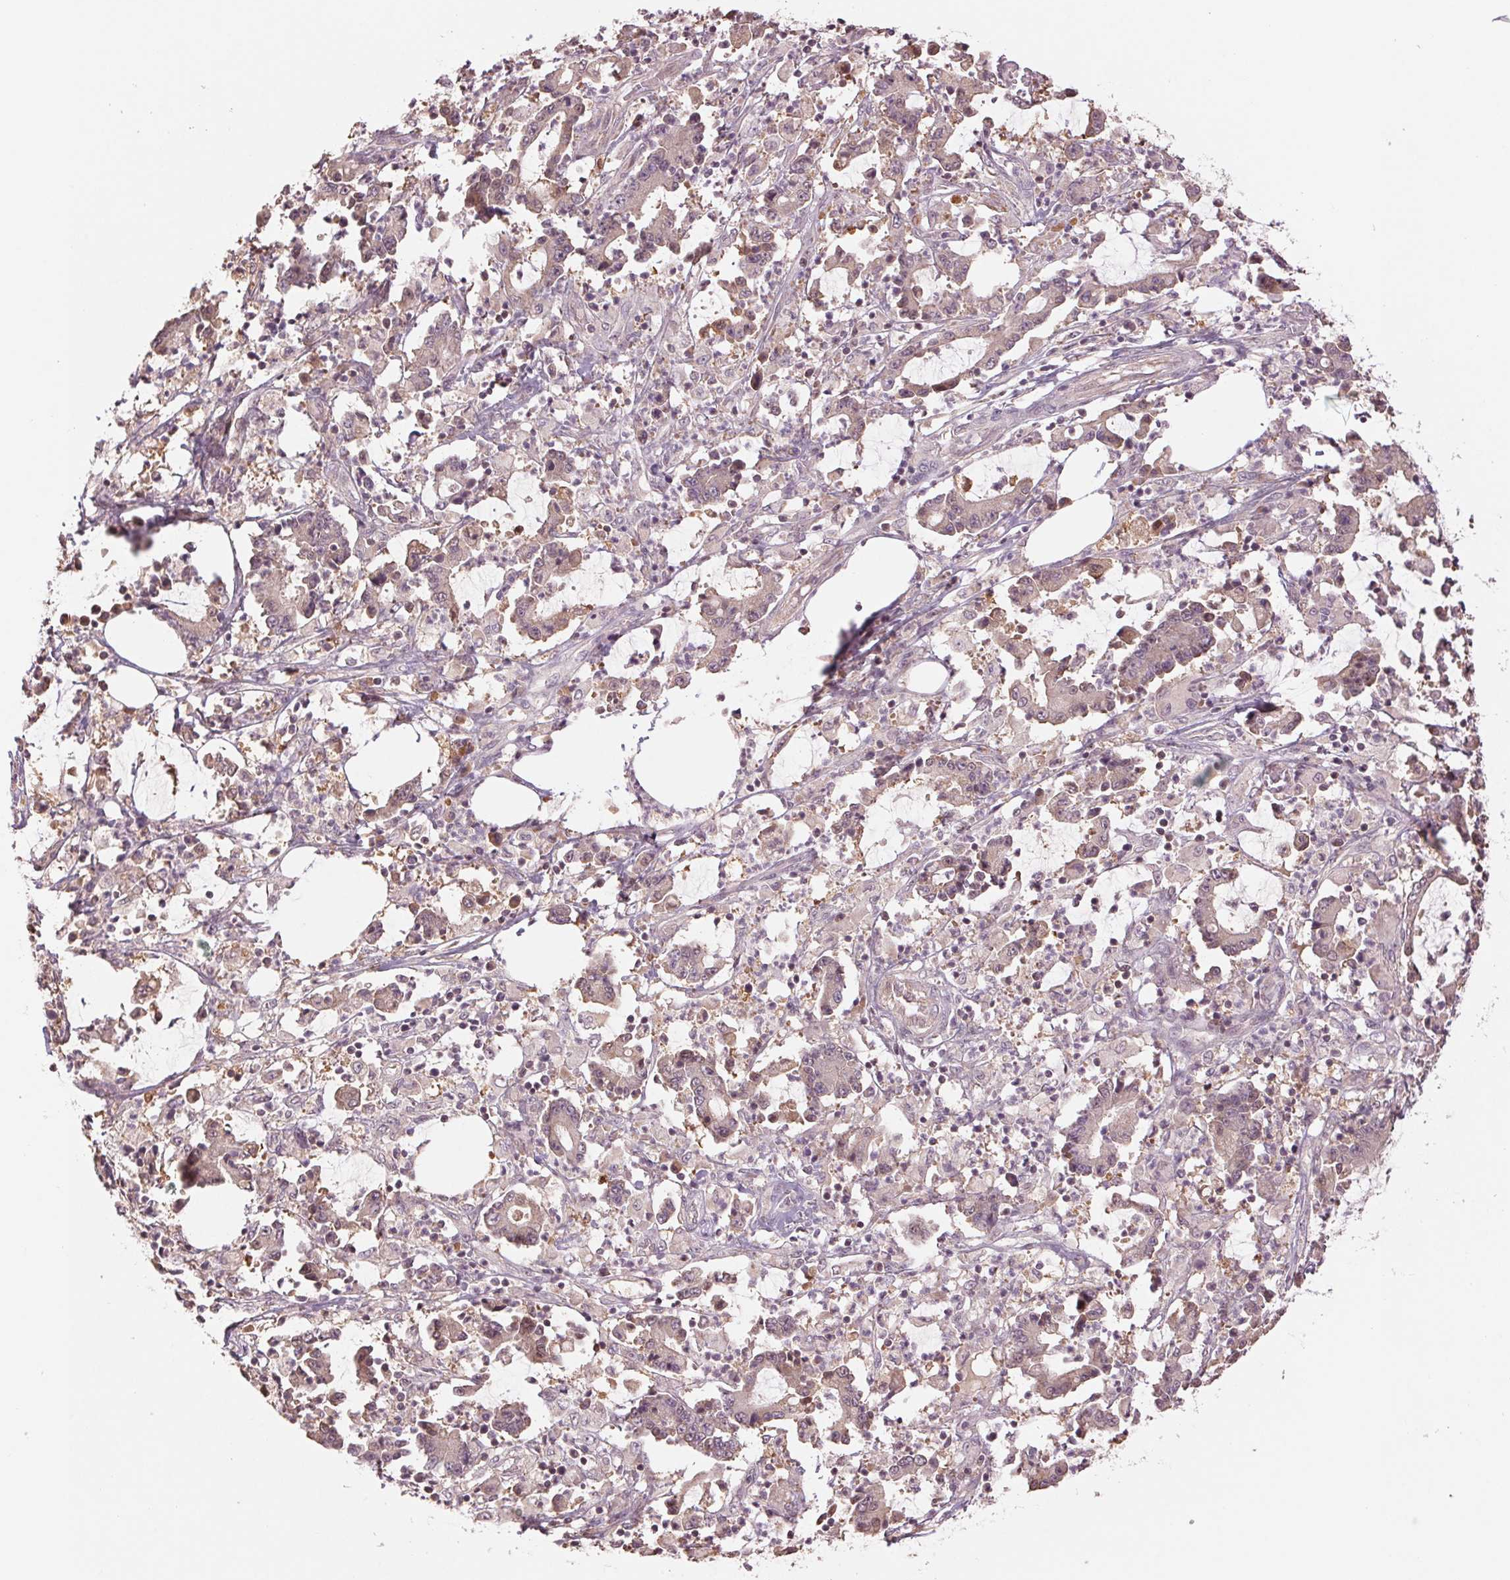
{"staining": {"intensity": "weak", "quantity": "<25%", "location": "cytoplasmic/membranous"}, "tissue": "stomach cancer", "cell_type": "Tumor cells", "image_type": "cancer", "snomed": [{"axis": "morphology", "description": "Adenocarcinoma, NOS"}, {"axis": "topography", "description": "Stomach, upper"}], "caption": "High magnification brightfield microscopy of stomach cancer (adenocarcinoma) stained with DAB (3,3'-diaminobenzidine) (brown) and counterstained with hematoxylin (blue): tumor cells show no significant expression. (DAB (3,3'-diaminobenzidine) IHC, high magnification).", "gene": "PPIA", "patient": {"sex": "male", "age": 68}}